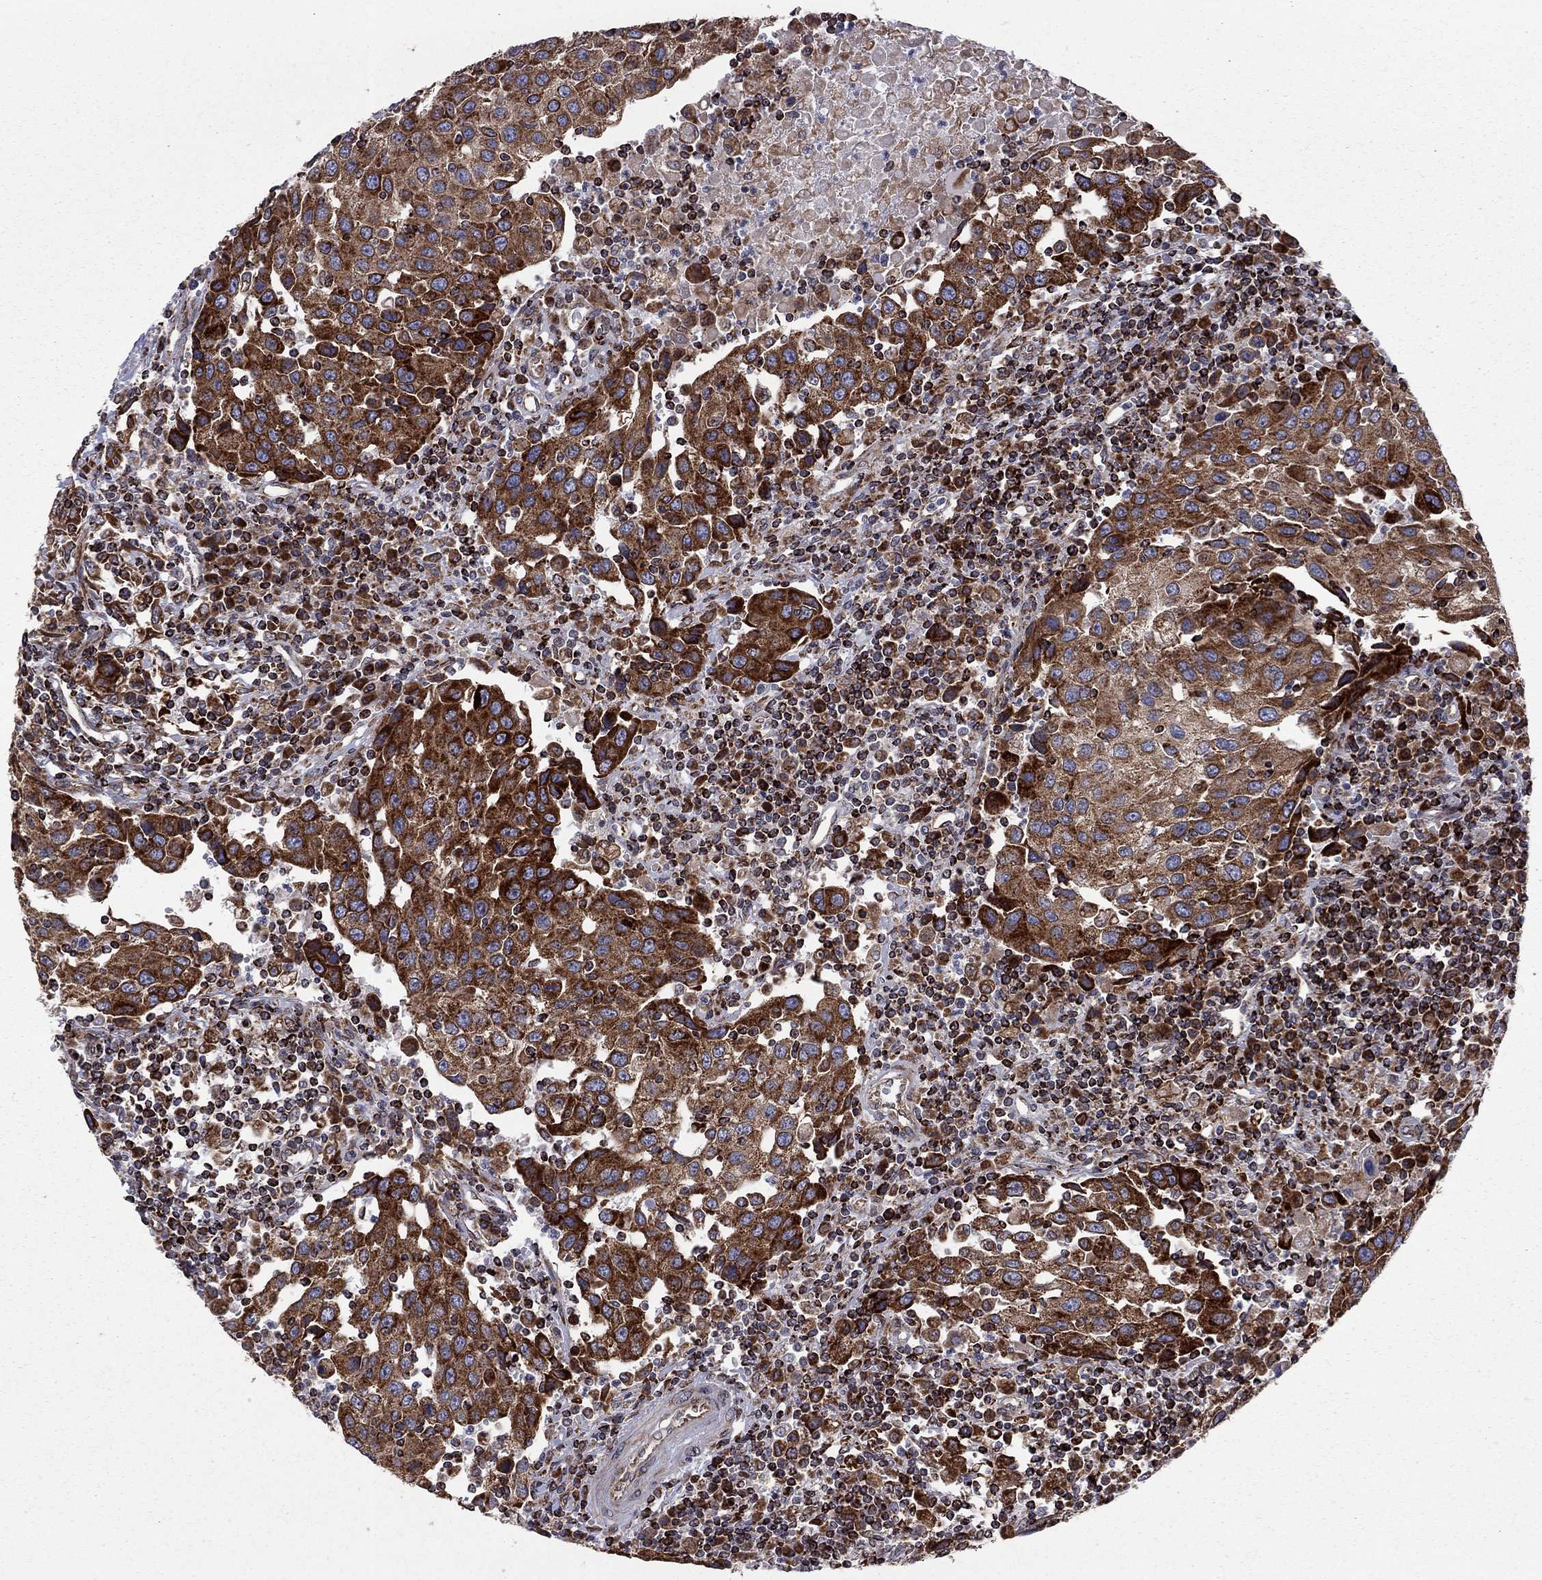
{"staining": {"intensity": "moderate", "quantity": ">75%", "location": "cytoplasmic/membranous"}, "tissue": "urothelial cancer", "cell_type": "Tumor cells", "image_type": "cancer", "snomed": [{"axis": "morphology", "description": "Urothelial carcinoma, High grade"}, {"axis": "topography", "description": "Urinary bladder"}], "caption": "The immunohistochemical stain labels moderate cytoplasmic/membranous staining in tumor cells of urothelial carcinoma (high-grade) tissue.", "gene": "CLPTM1", "patient": {"sex": "female", "age": 85}}